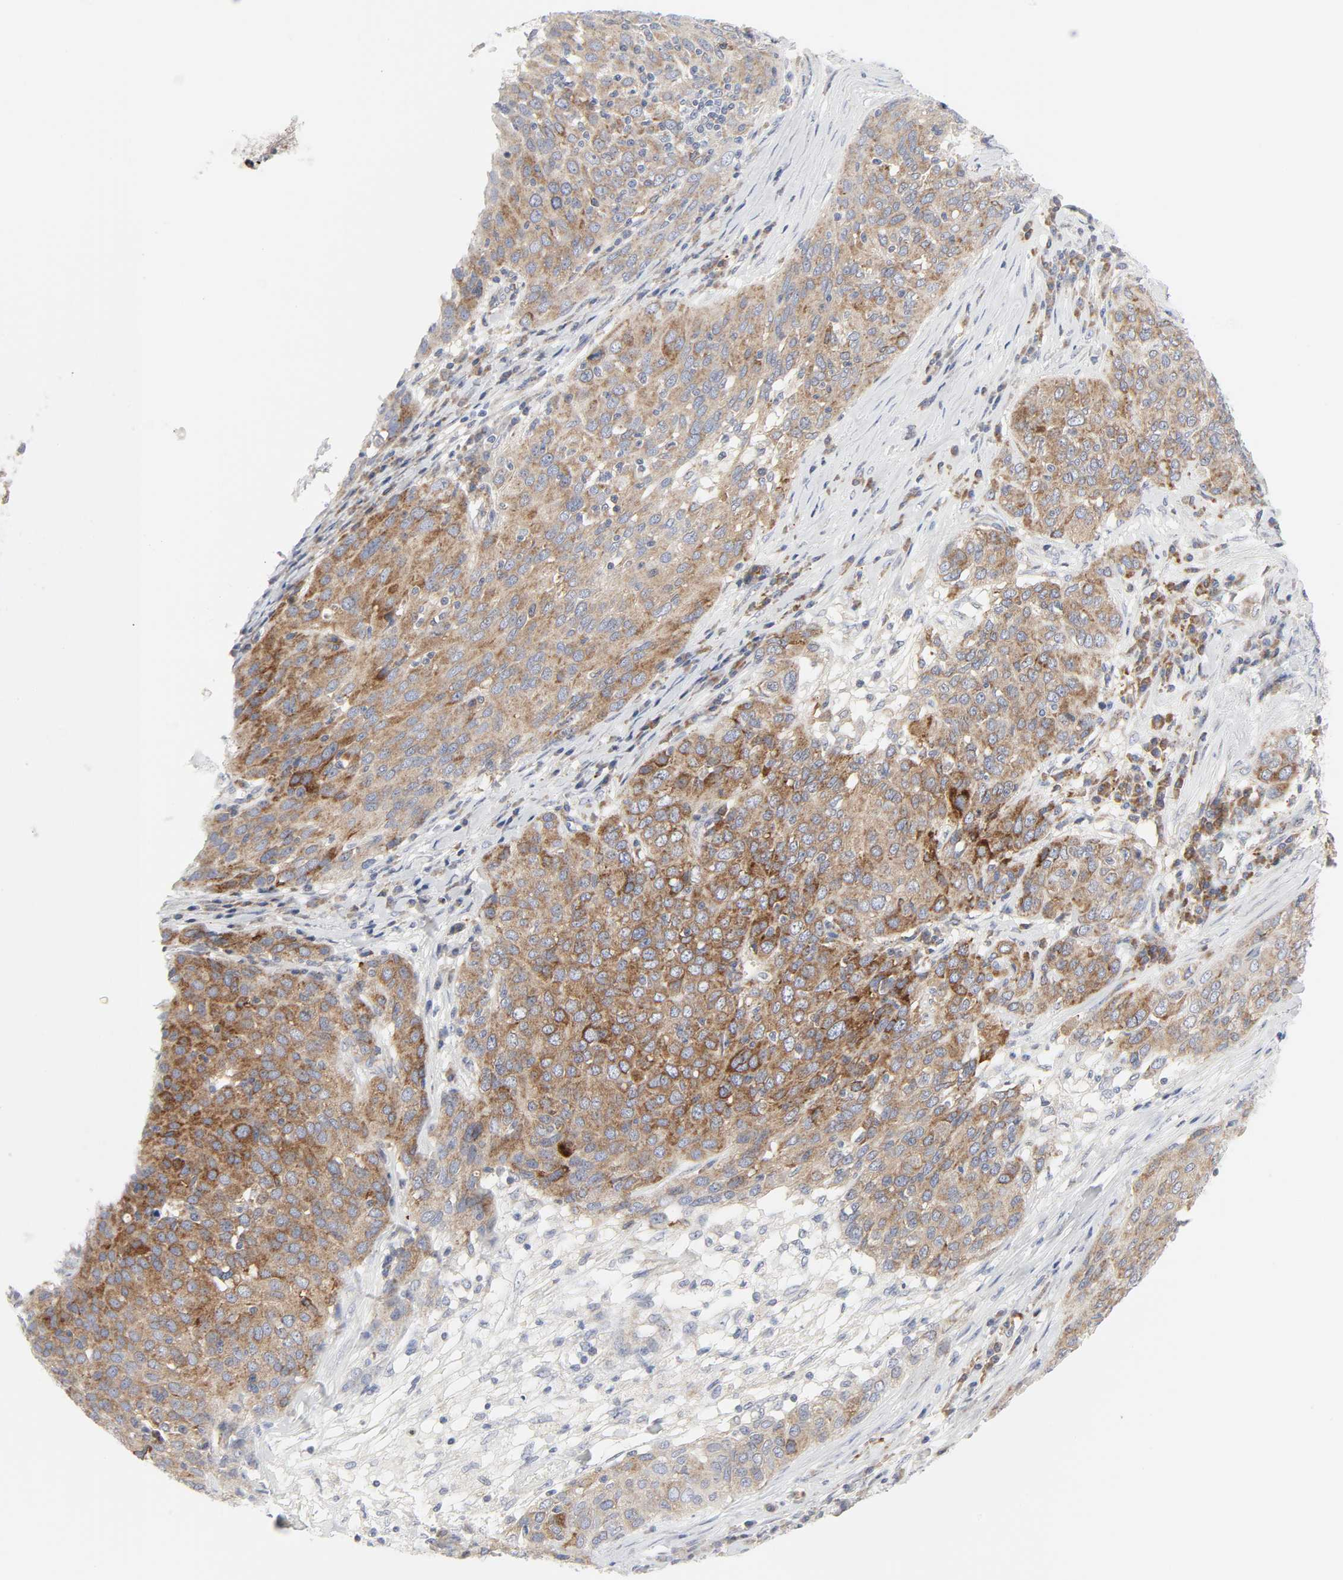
{"staining": {"intensity": "moderate", "quantity": ">75%", "location": "cytoplasmic/membranous"}, "tissue": "ovarian cancer", "cell_type": "Tumor cells", "image_type": "cancer", "snomed": [{"axis": "morphology", "description": "Carcinoma, endometroid"}, {"axis": "topography", "description": "Ovary"}], "caption": "Ovarian cancer stained for a protein (brown) displays moderate cytoplasmic/membranous positive positivity in approximately >75% of tumor cells.", "gene": "LRP6", "patient": {"sex": "female", "age": 50}}